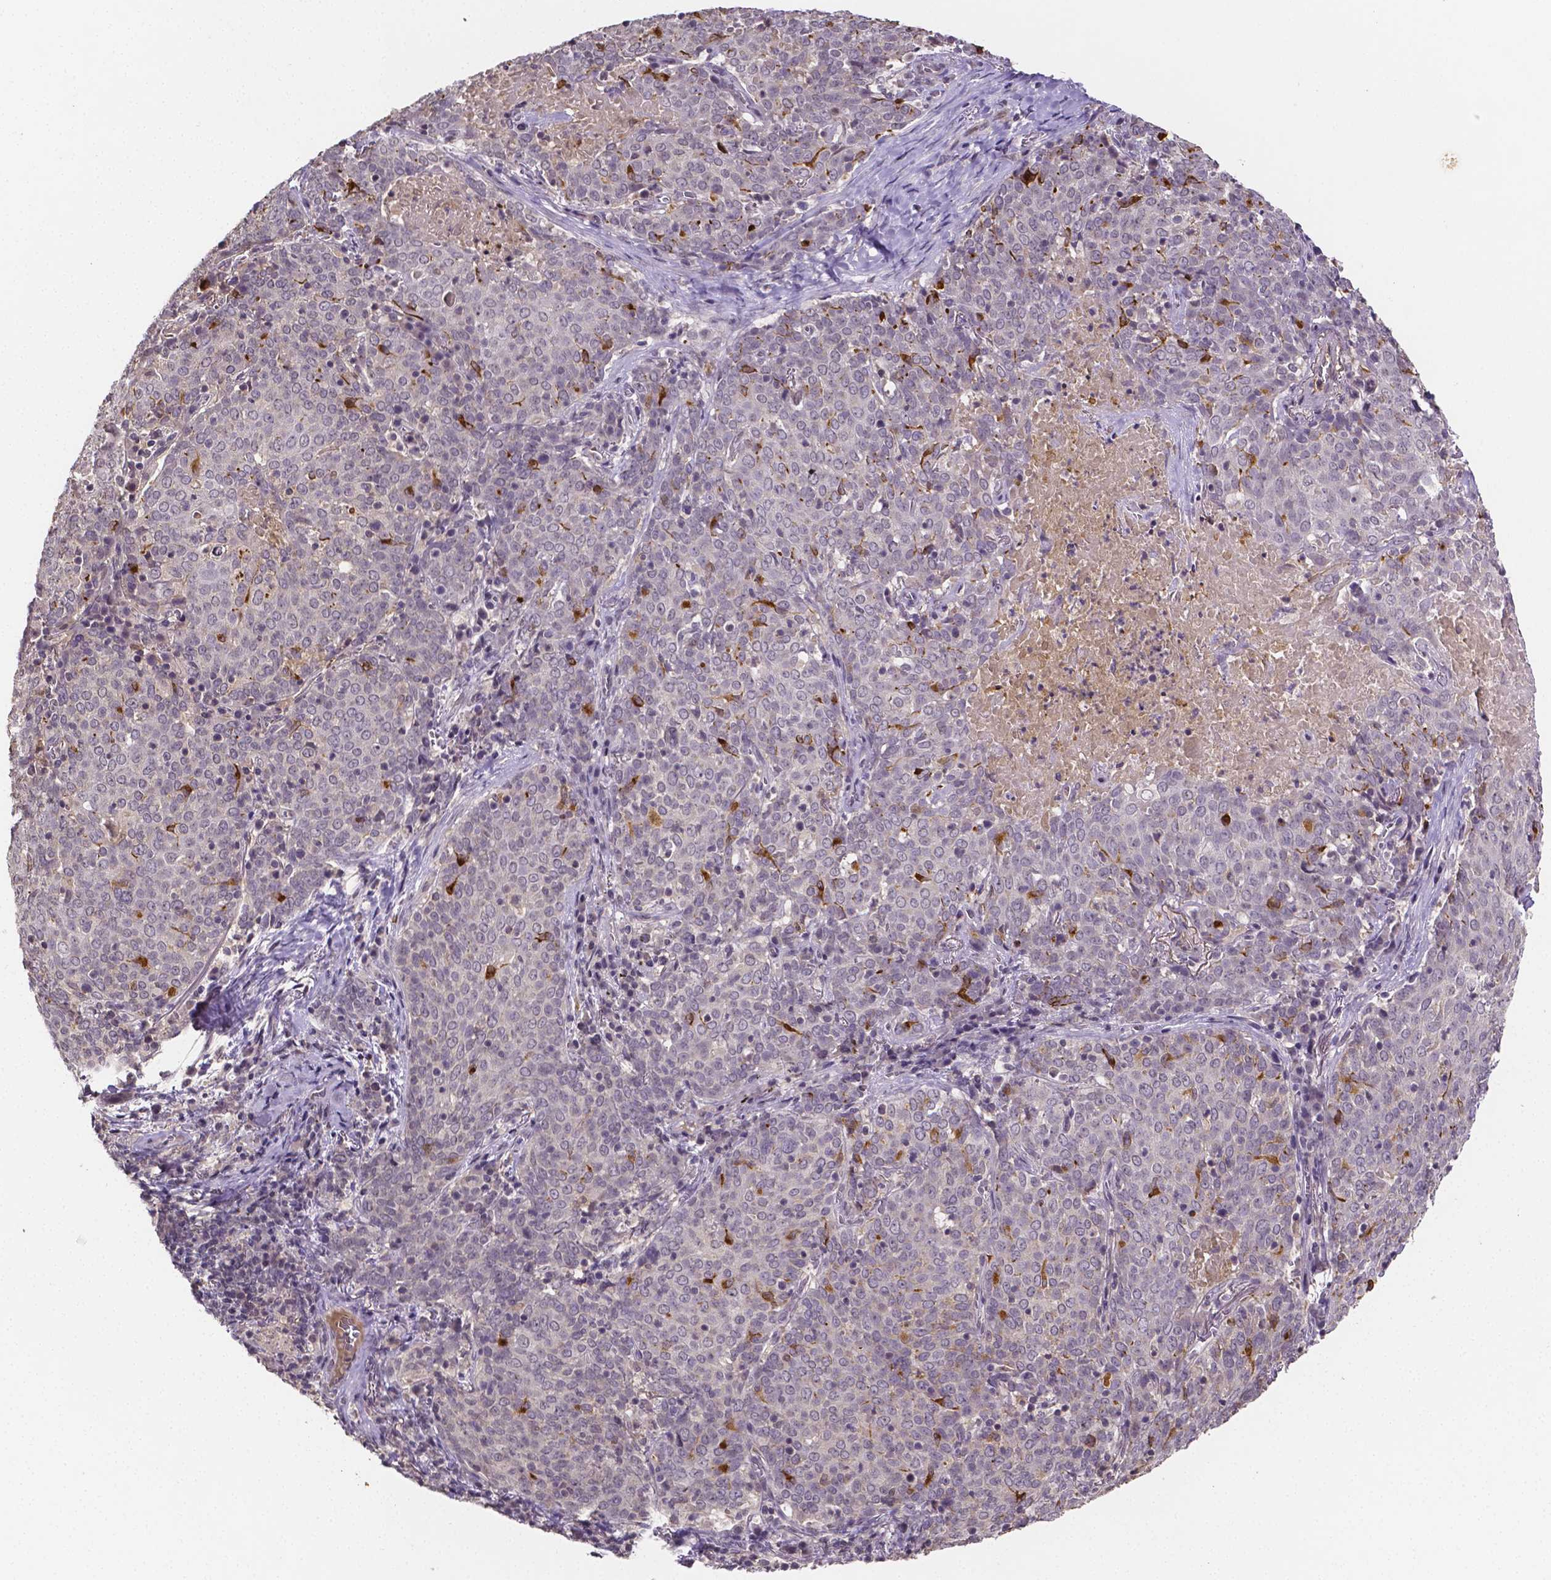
{"staining": {"intensity": "negative", "quantity": "none", "location": "none"}, "tissue": "lung cancer", "cell_type": "Tumor cells", "image_type": "cancer", "snomed": [{"axis": "morphology", "description": "Squamous cell carcinoma, NOS"}, {"axis": "topography", "description": "Lung"}], "caption": "Immunohistochemistry (IHC) histopathology image of neoplastic tissue: lung squamous cell carcinoma stained with DAB (3,3'-diaminobenzidine) demonstrates no significant protein staining in tumor cells.", "gene": "NRGN", "patient": {"sex": "male", "age": 82}}